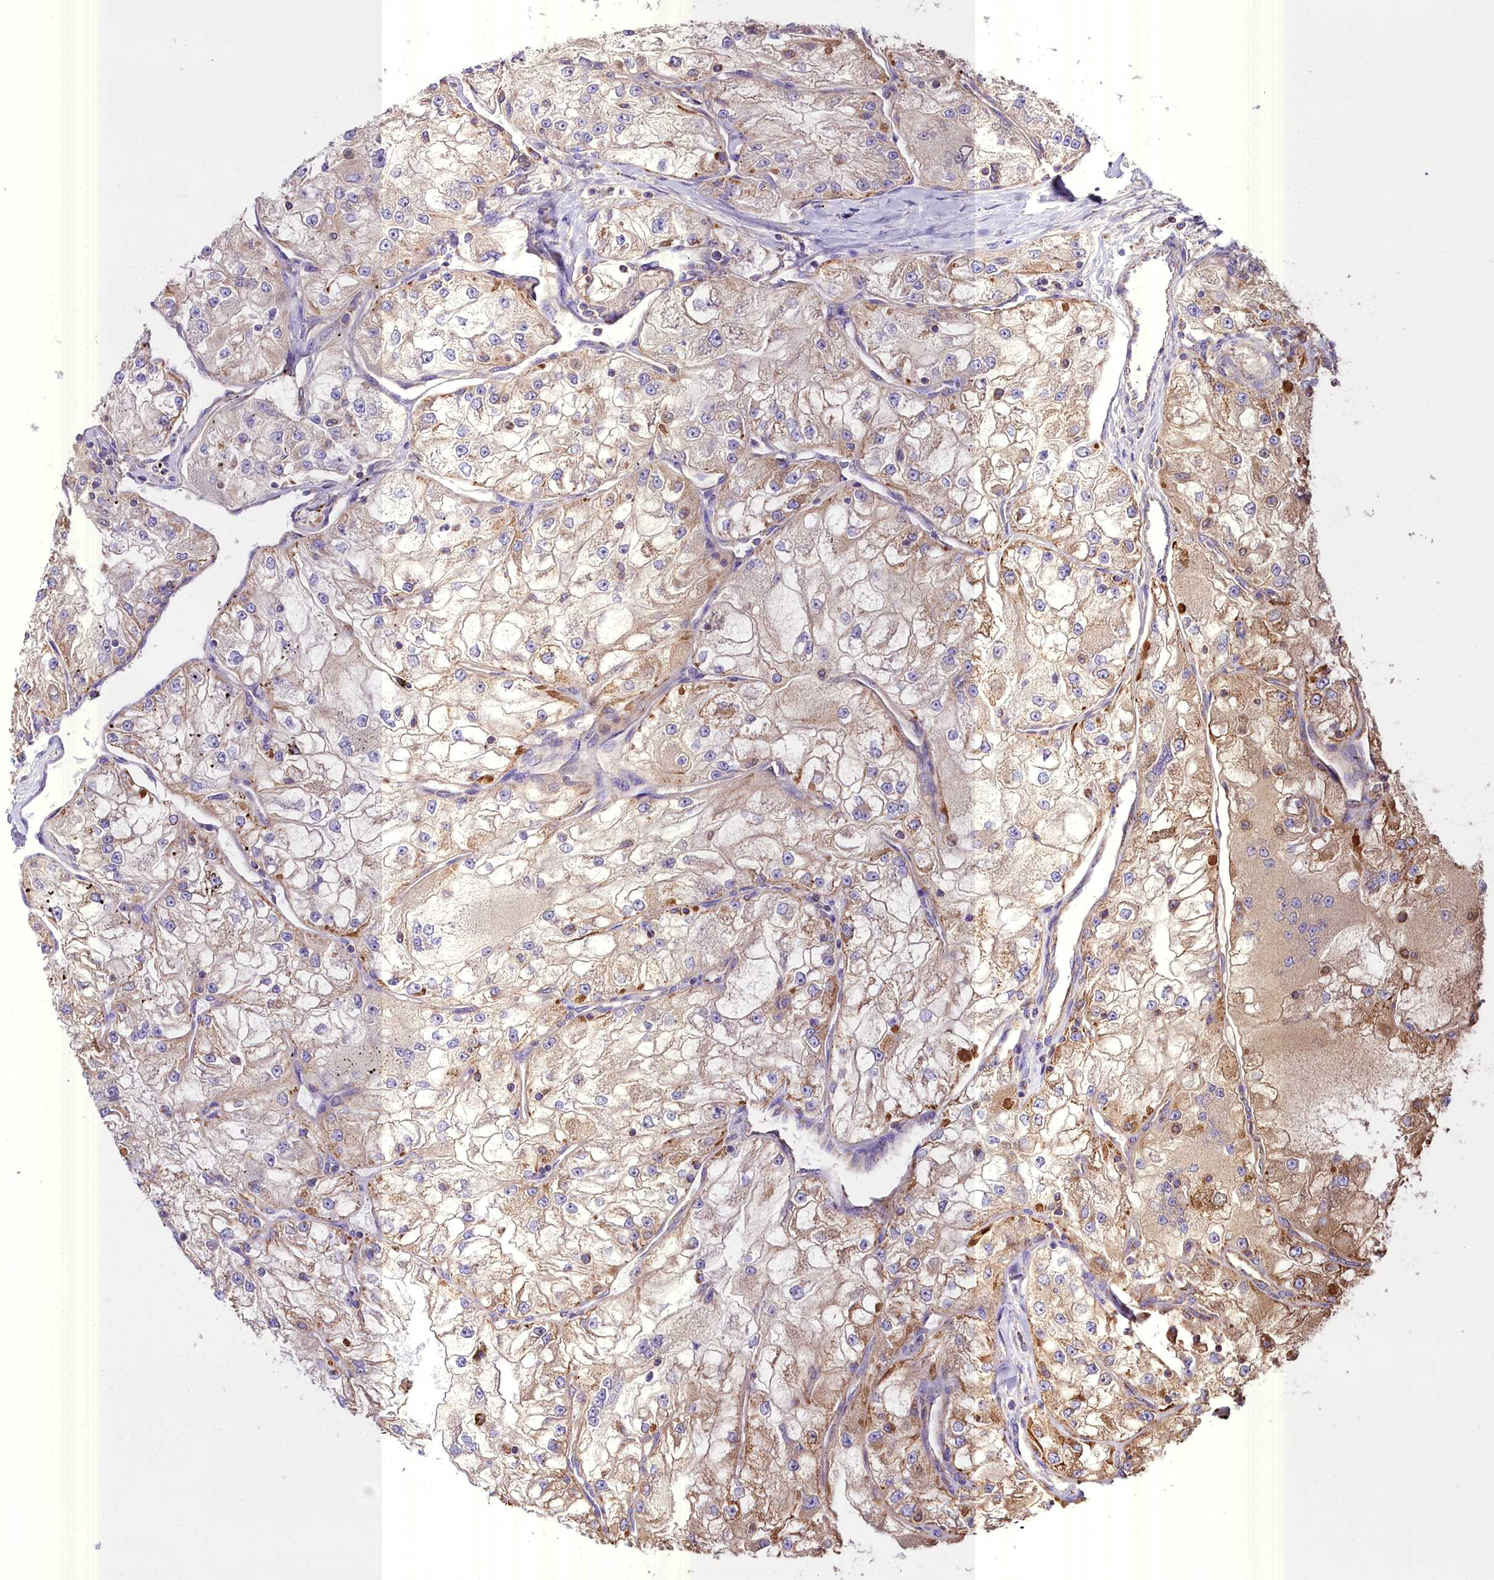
{"staining": {"intensity": "moderate", "quantity": "25%-75%", "location": "cytoplasmic/membranous"}, "tissue": "renal cancer", "cell_type": "Tumor cells", "image_type": "cancer", "snomed": [{"axis": "morphology", "description": "Adenocarcinoma, NOS"}, {"axis": "topography", "description": "Kidney"}], "caption": "Brown immunohistochemical staining in human renal cancer shows moderate cytoplasmic/membranous staining in approximately 25%-75% of tumor cells.", "gene": "WDFY3", "patient": {"sex": "female", "age": 72}}